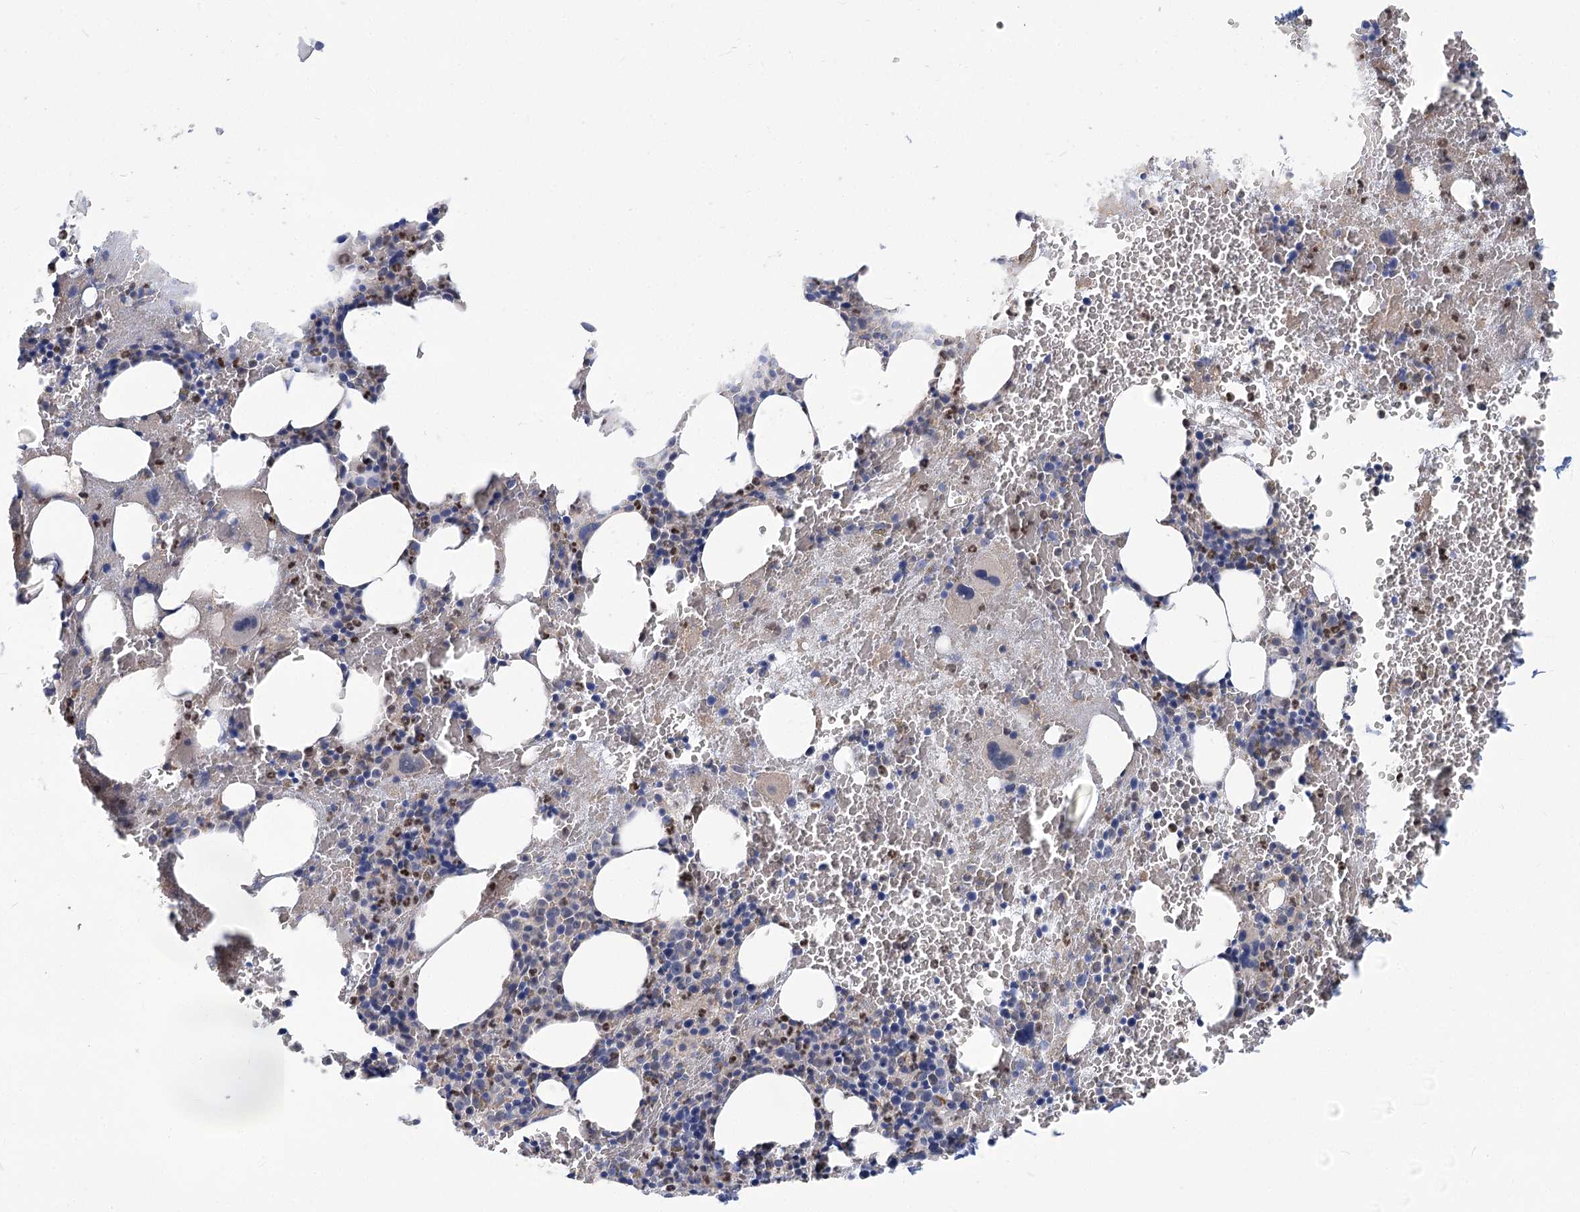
{"staining": {"intensity": "moderate", "quantity": "<25%", "location": "nuclear"}, "tissue": "bone marrow", "cell_type": "Hematopoietic cells", "image_type": "normal", "snomed": [{"axis": "morphology", "description": "Normal tissue, NOS"}, {"axis": "topography", "description": "Bone marrow"}], "caption": "A brown stain highlights moderate nuclear expression of a protein in hematopoietic cells of unremarkable bone marrow. (DAB IHC with brightfield microscopy, high magnification).", "gene": "THAP6", "patient": {"sex": "male", "age": 36}}